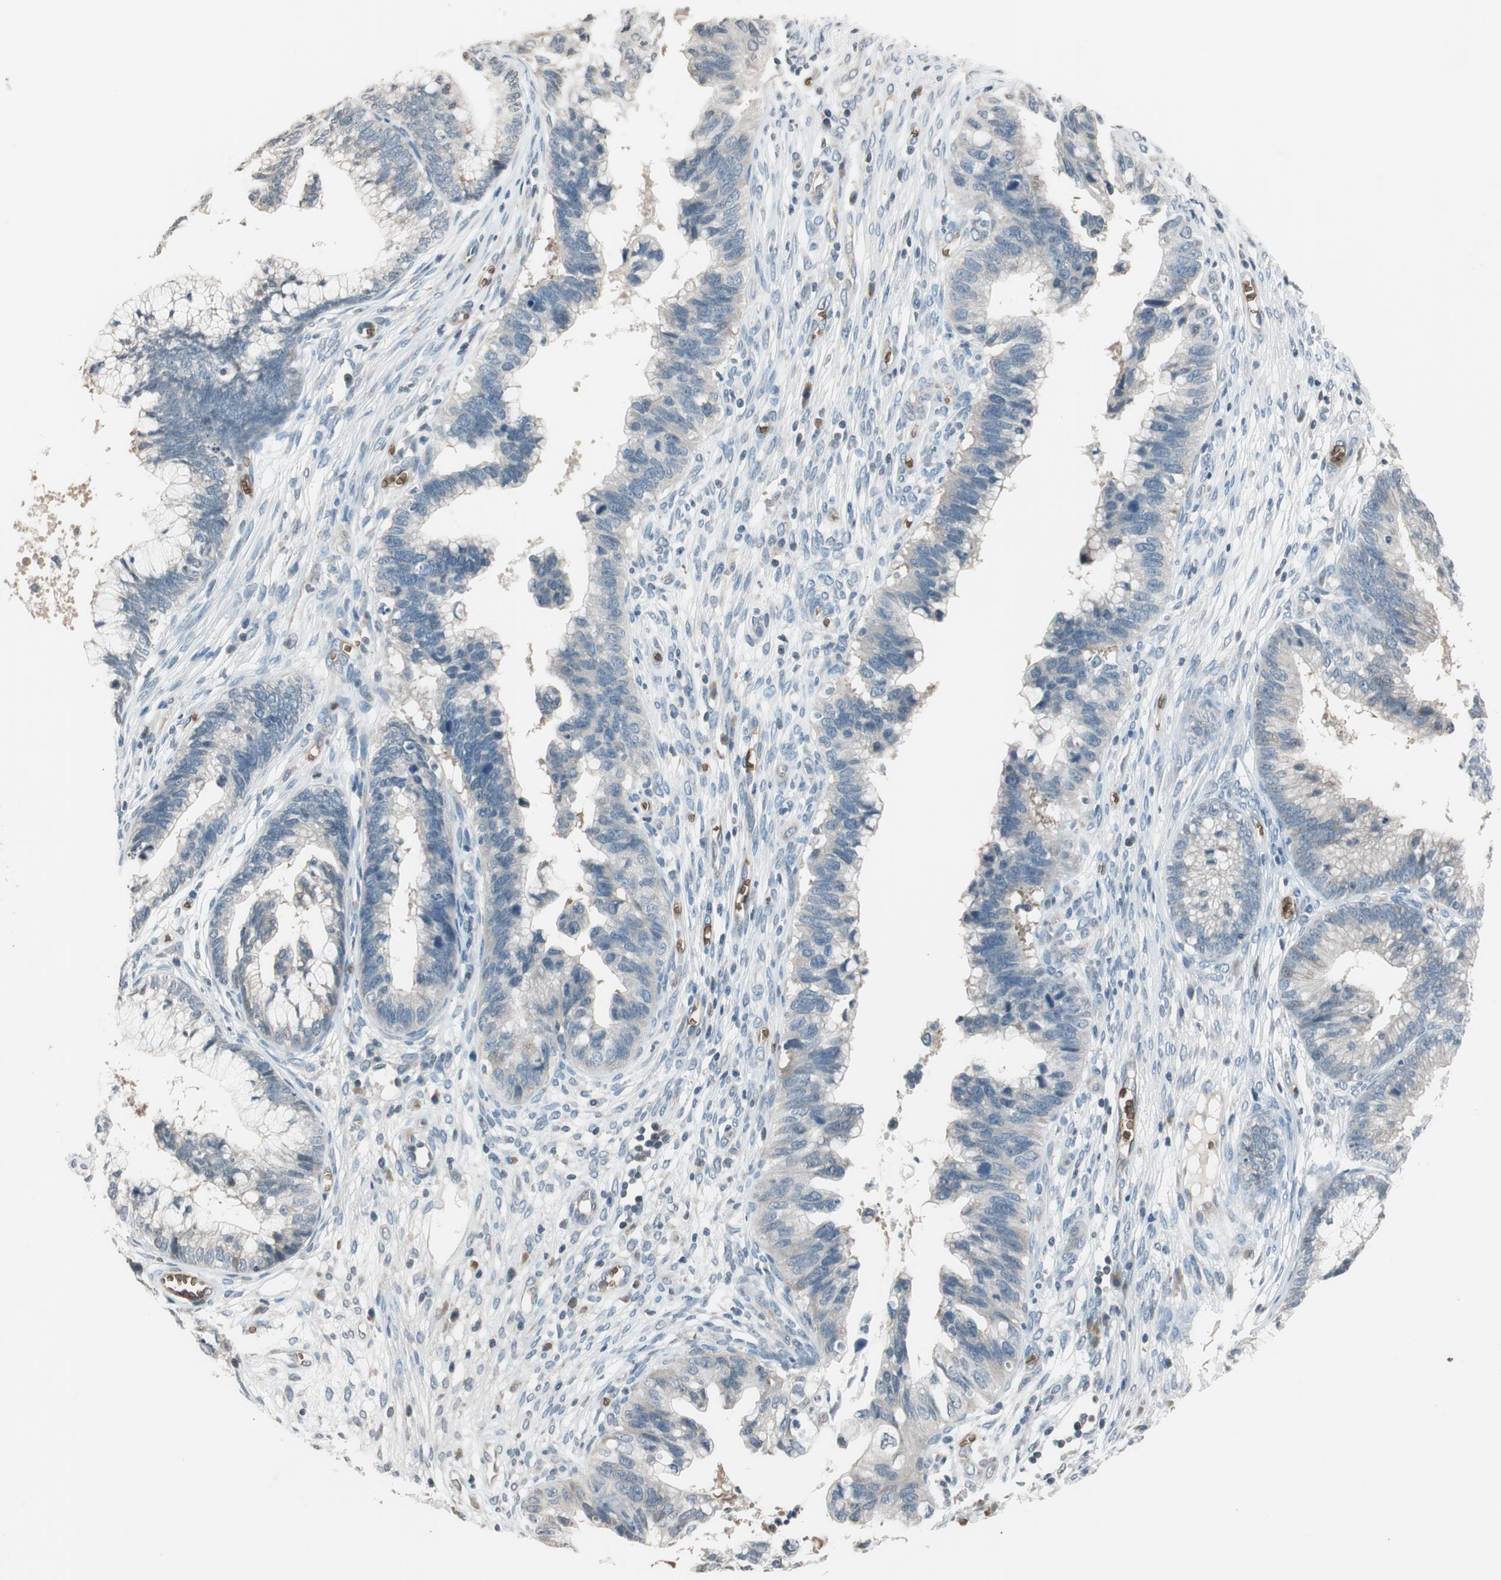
{"staining": {"intensity": "negative", "quantity": "none", "location": "none"}, "tissue": "cervical cancer", "cell_type": "Tumor cells", "image_type": "cancer", "snomed": [{"axis": "morphology", "description": "Adenocarcinoma, NOS"}, {"axis": "topography", "description": "Cervix"}], "caption": "IHC image of neoplastic tissue: cervical cancer stained with DAB exhibits no significant protein positivity in tumor cells. The staining is performed using DAB brown chromogen with nuclei counter-stained in using hematoxylin.", "gene": "GYPC", "patient": {"sex": "female", "age": 44}}